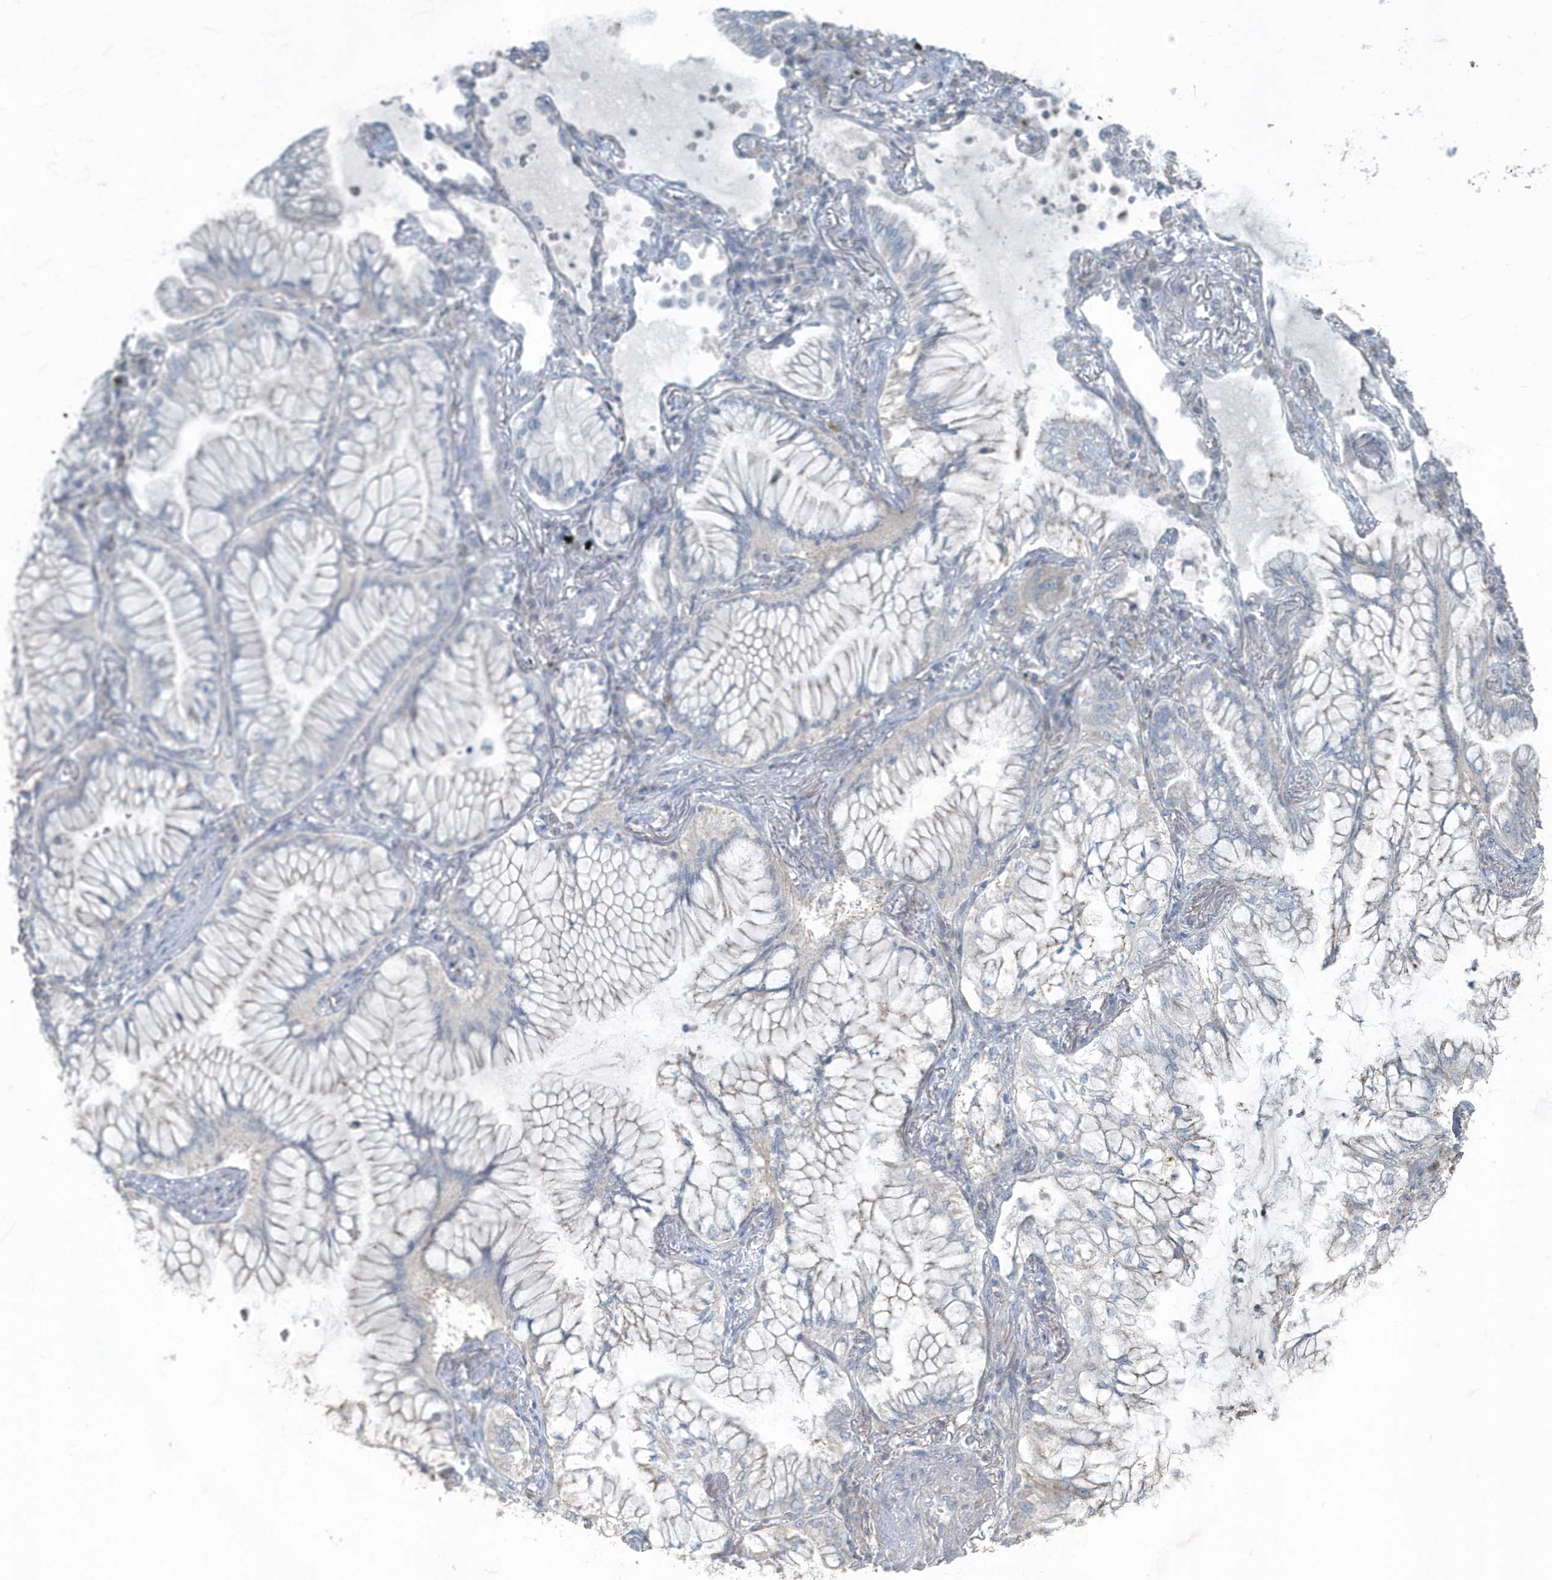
{"staining": {"intensity": "negative", "quantity": "none", "location": "none"}, "tissue": "lung cancer", "cell_type": "Tumor cells", "image_type": "cancer", "snomed": [{"axis": "morphology", "description": "Adenocarcinoma, NOS"}, {"axis": "topography", "description": "Lung"}], "caption": "Immunohistochemistry image of lung adenocarcinoma stained for a protein (brown), which shows no expression in tumor cells.", "gene": "ACTC1", "patient": {"sex": "female", "age": 70}}